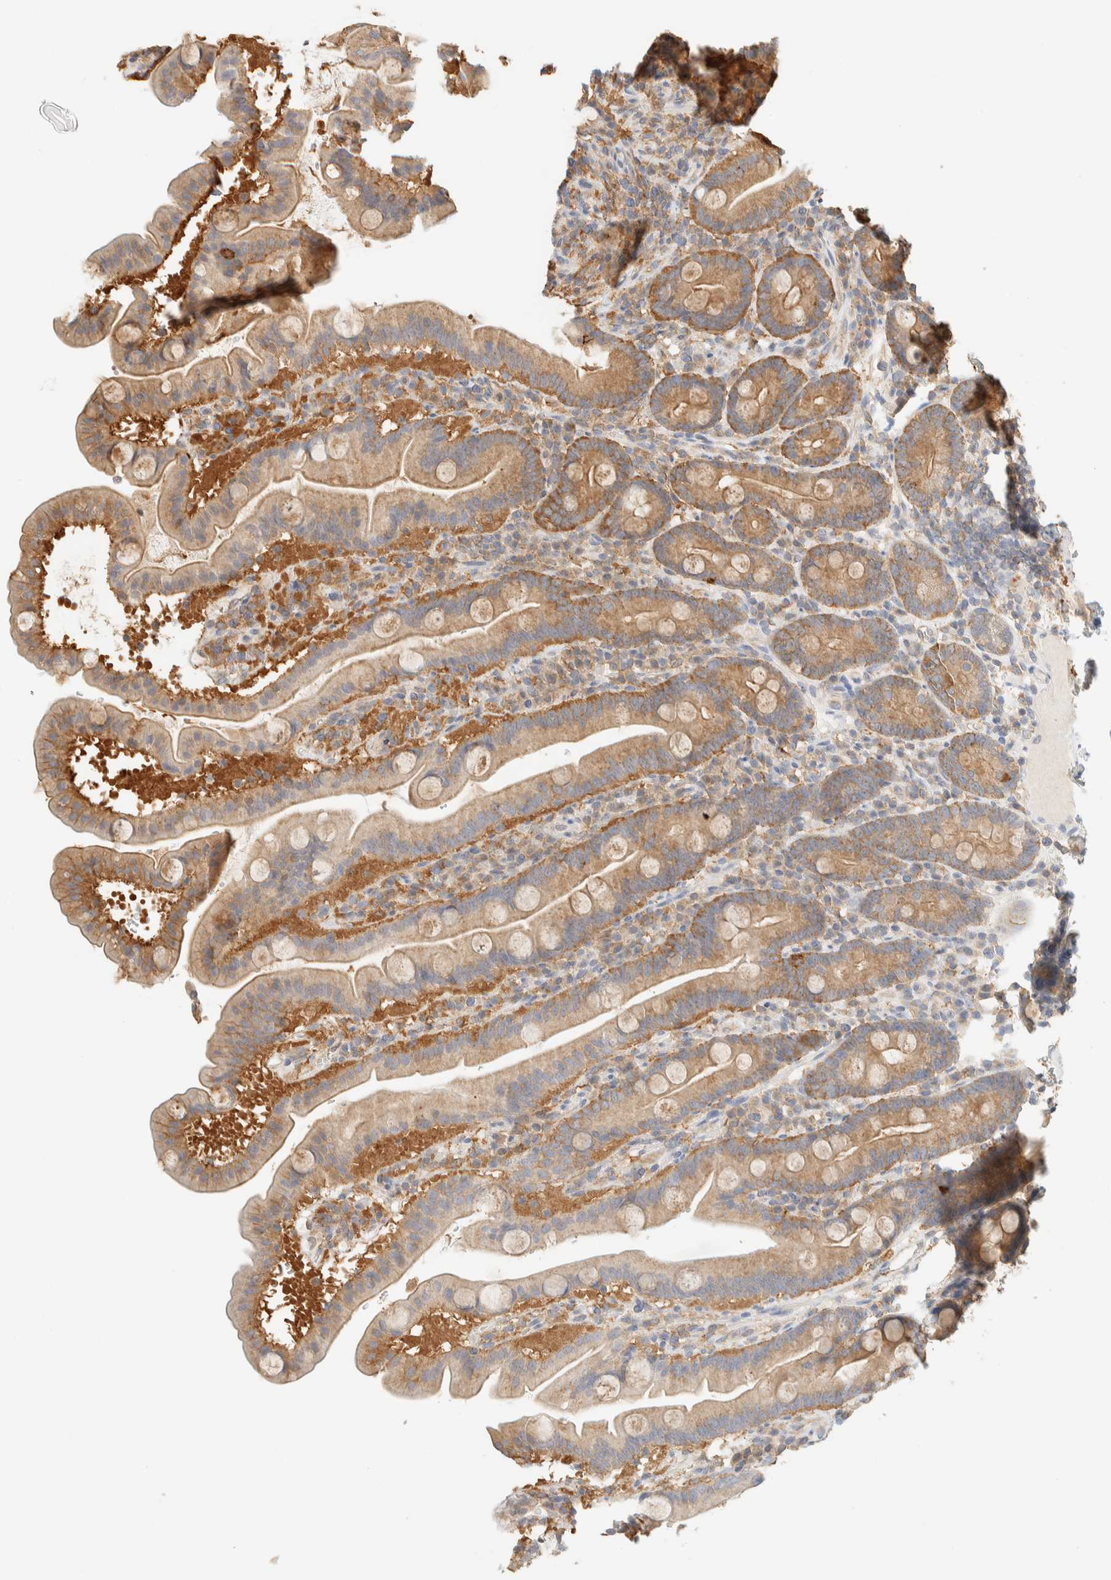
{"staining": {"intensity": "moderate", "quantity": ">75%", "location": "cytoplasmic/membranous"}, "tissue": "duodenum", "cell_type": "Glandular cells", "image_type": "normal", "snomed": [{"axis": "morphology", "description": "Normal tissue, NOS"}, {"axis": "topography", "description": "Duodenum"}], "caption": "Immunohistochemistry micrograph of normal duodenum: duodenum stained using immunohistochemistry (IHC) shows medium levels of moderate protein expression localized specifically in the cytoplasmic/membranous of glandular cells, appearing as a cytoplasmic/membranous brown color.", "gene": "TBC1D8B", "patient": {"sex": "male", "age": 54}}